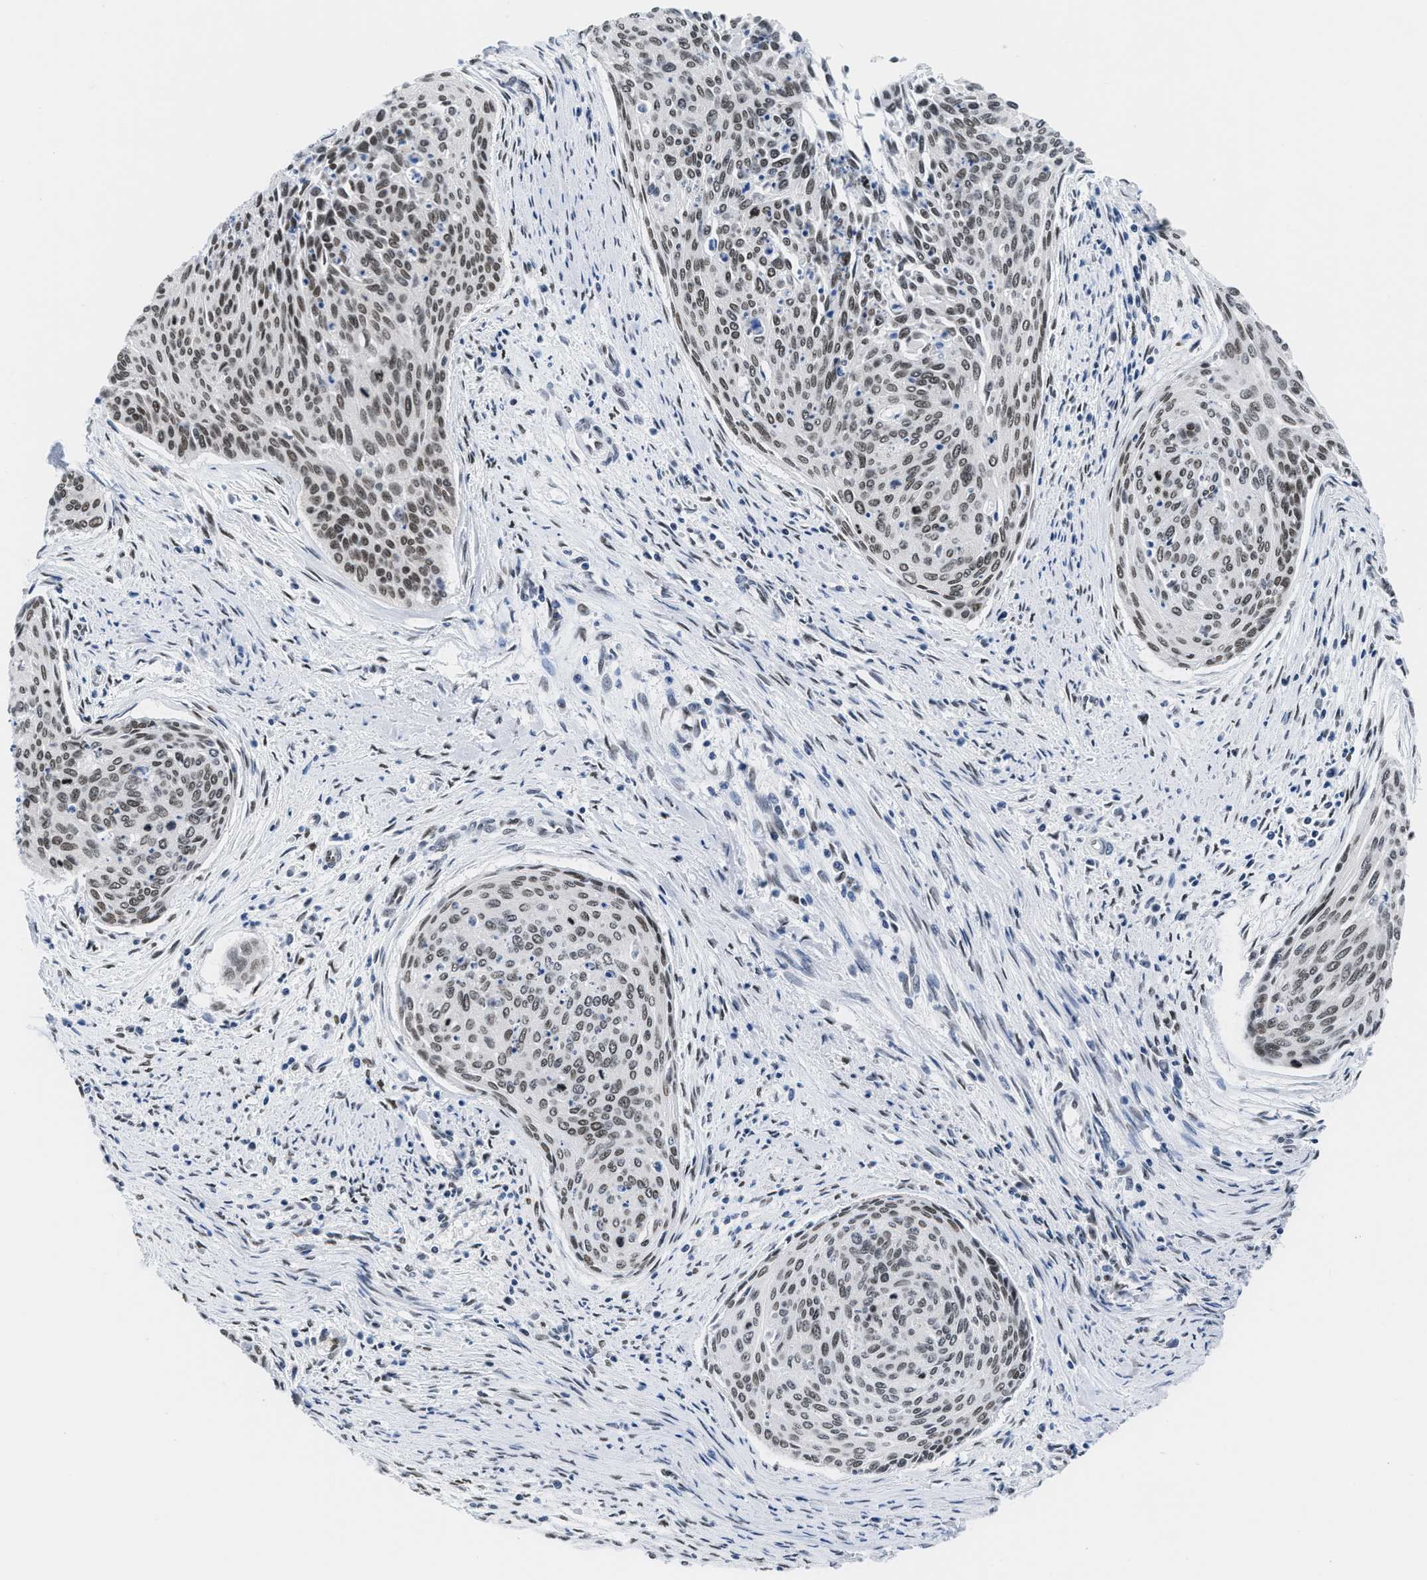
{"staining": {"intensity": "moderate", "quantity": ">75%", "location": "nuclear"}, "tissue": "cervical cancer", "cell_type": "Tumor cells", "image_type": "cancer", "snomed": [{"axis": "morphology", "description": "Squamous cell carcinoma, NOS"}, {"axis": "topography", "description": "Cervix"}], "caption": "Cervical squamous cell carcinoma stained for a protein reveals moderate nuclear positivity in tumor cells.", "gene": "CTBP1", "patient": {"sex": "female", "age": 55}}